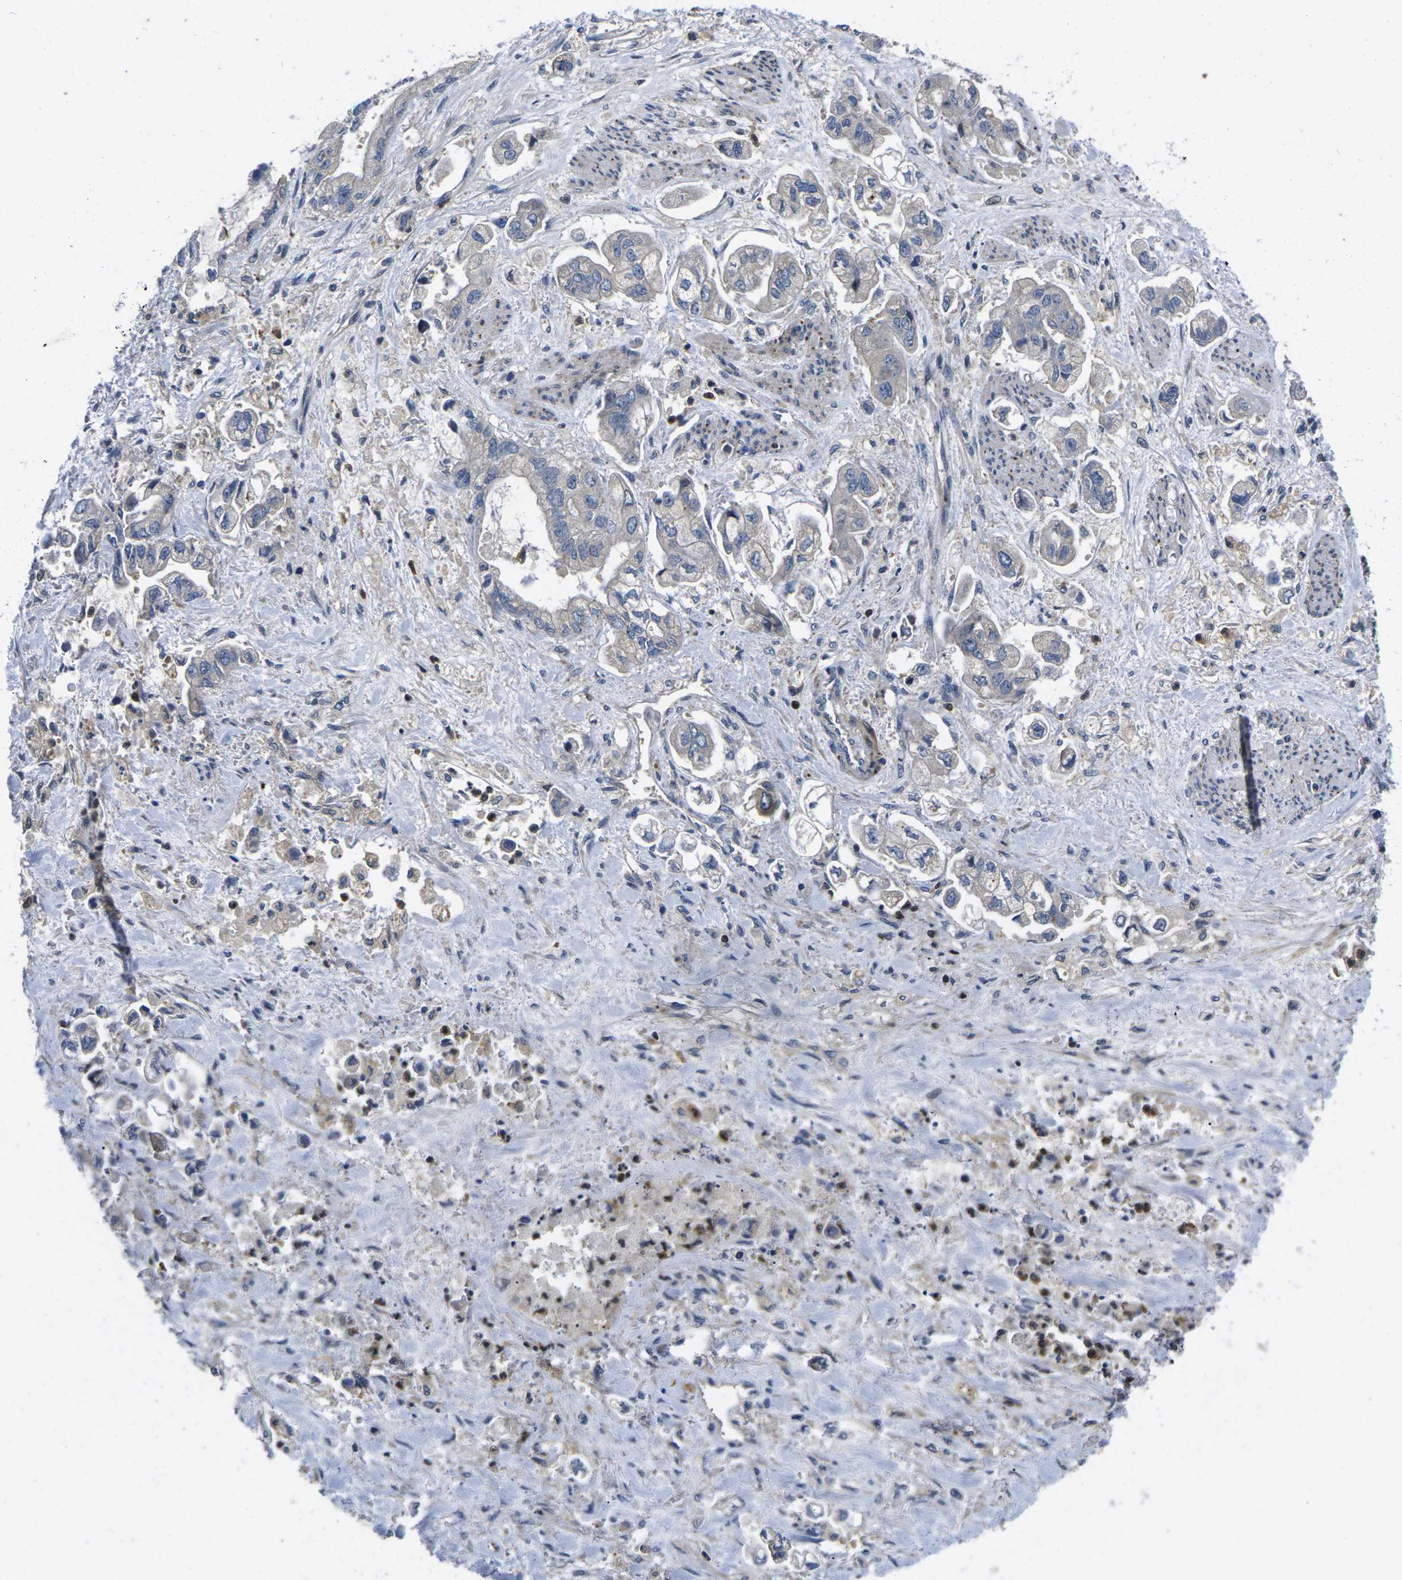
{"staining": {"intensity": "negative", "quantity": "none", "location": "none"}, "tissue": "stomach cancer", "cell_type": "Tumor cells", "image_type": "cancer", "snomed": [{"axis": "morphology", "description": "Normal tissue, NOS"}, {"axis": "morphology", "description": "Adenocarcinoma, NOS"}, {"axis": "topography", "description": "Stomach"}], "caption": "This is an immunohistochemistry (IHC) photomicrograph of stomach cancer (adenocarcinoma). There is no staining in tumor cells.", "gene": "PLCE1", "patient": {"sex": "male", "age": 62}}